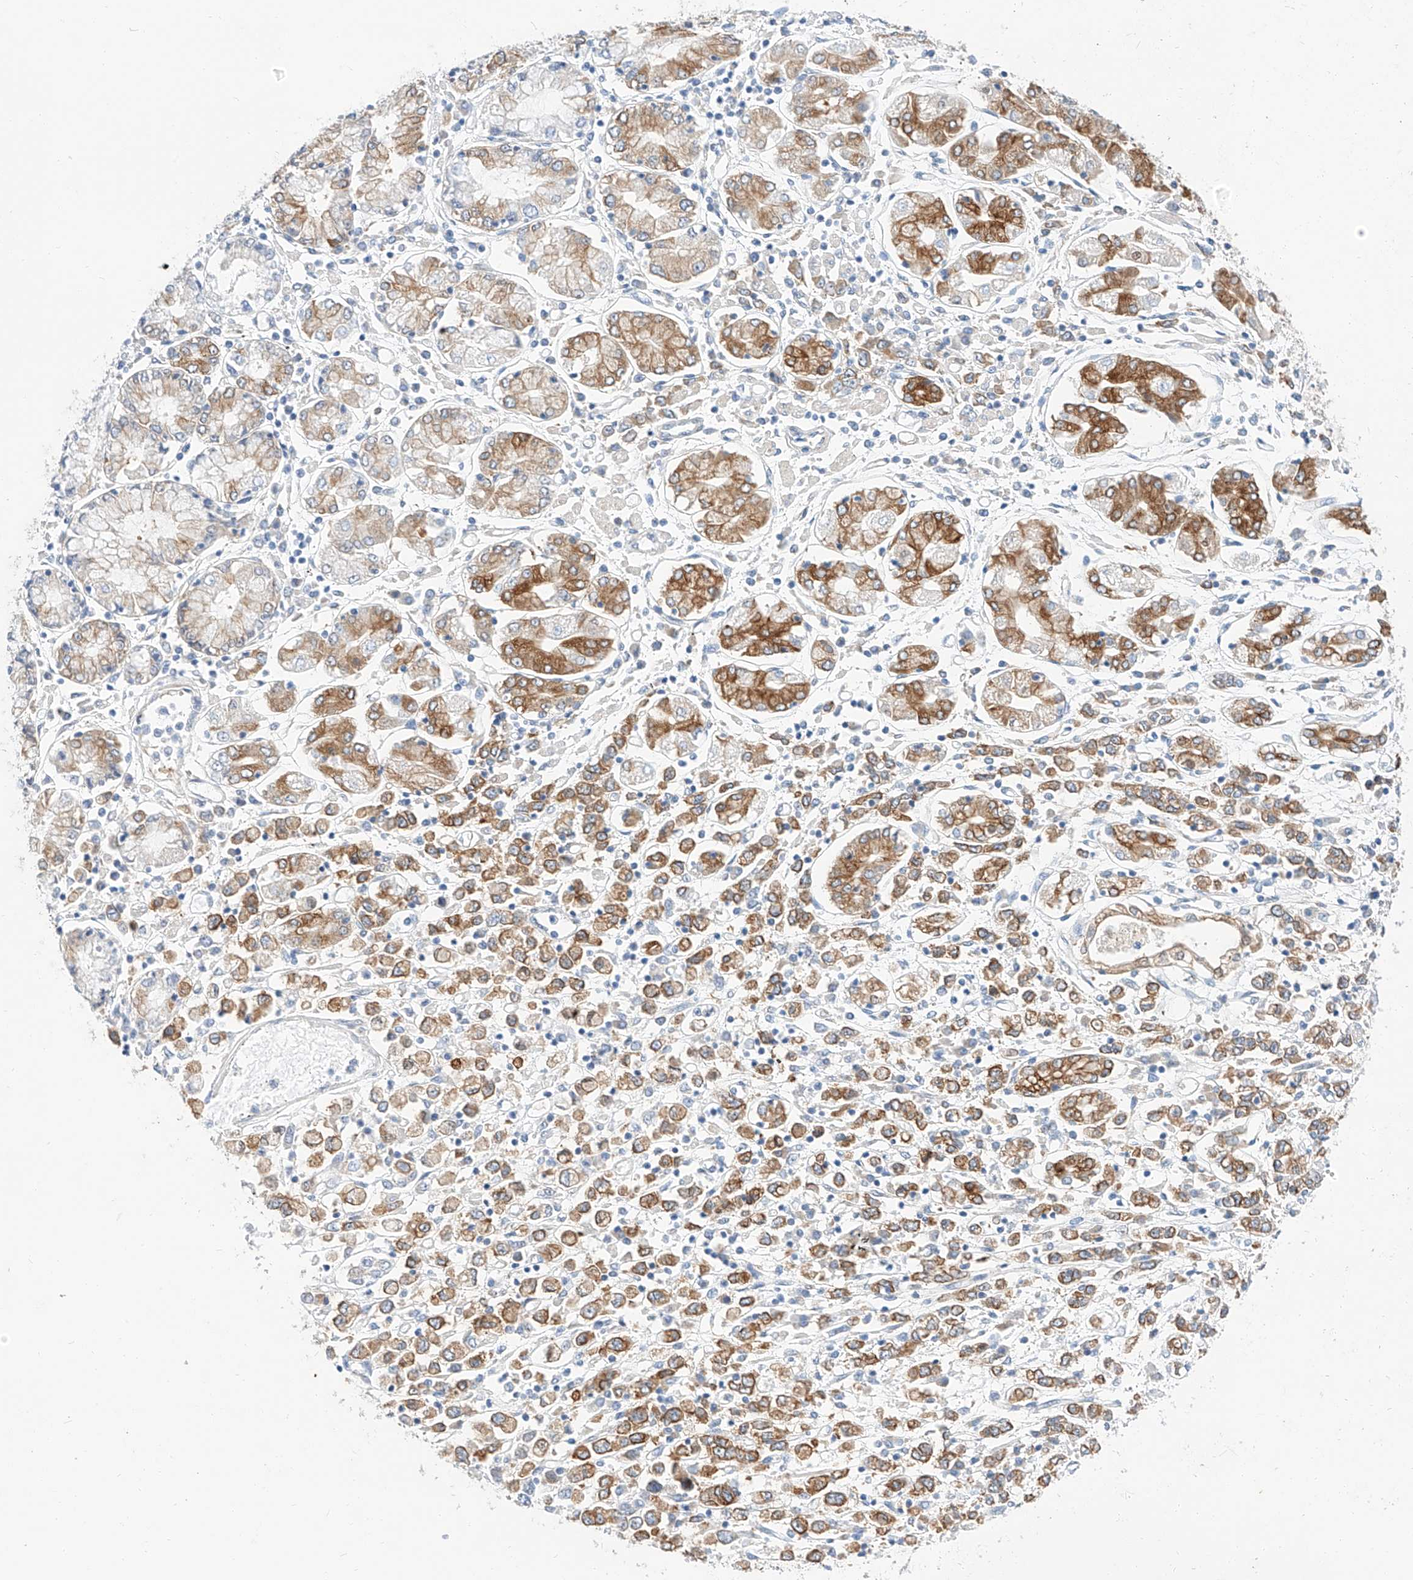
{"staining": {"intensity": "moderate", "quantity": ">75%", "location": "cytoplasmic/membranous"}, "tissue": "stomach cancer", "cell_type": "Tumor cells", "image_type": "cancer", "snomed": [{"axis": "morphology", "description": "Adenocarcinoma, NOS"}, {"axis": "topography", "description": "Stomach"}], "caption": "This is a photomicrograph of immunohistochemistry (IHC) staining of adenocarcinoma (stomach), which shows moderate expression in the cytoplasmic/membranous of tumor cells.", "gene": "MAP7", "patient": {"sex": "female", "age": 76}}